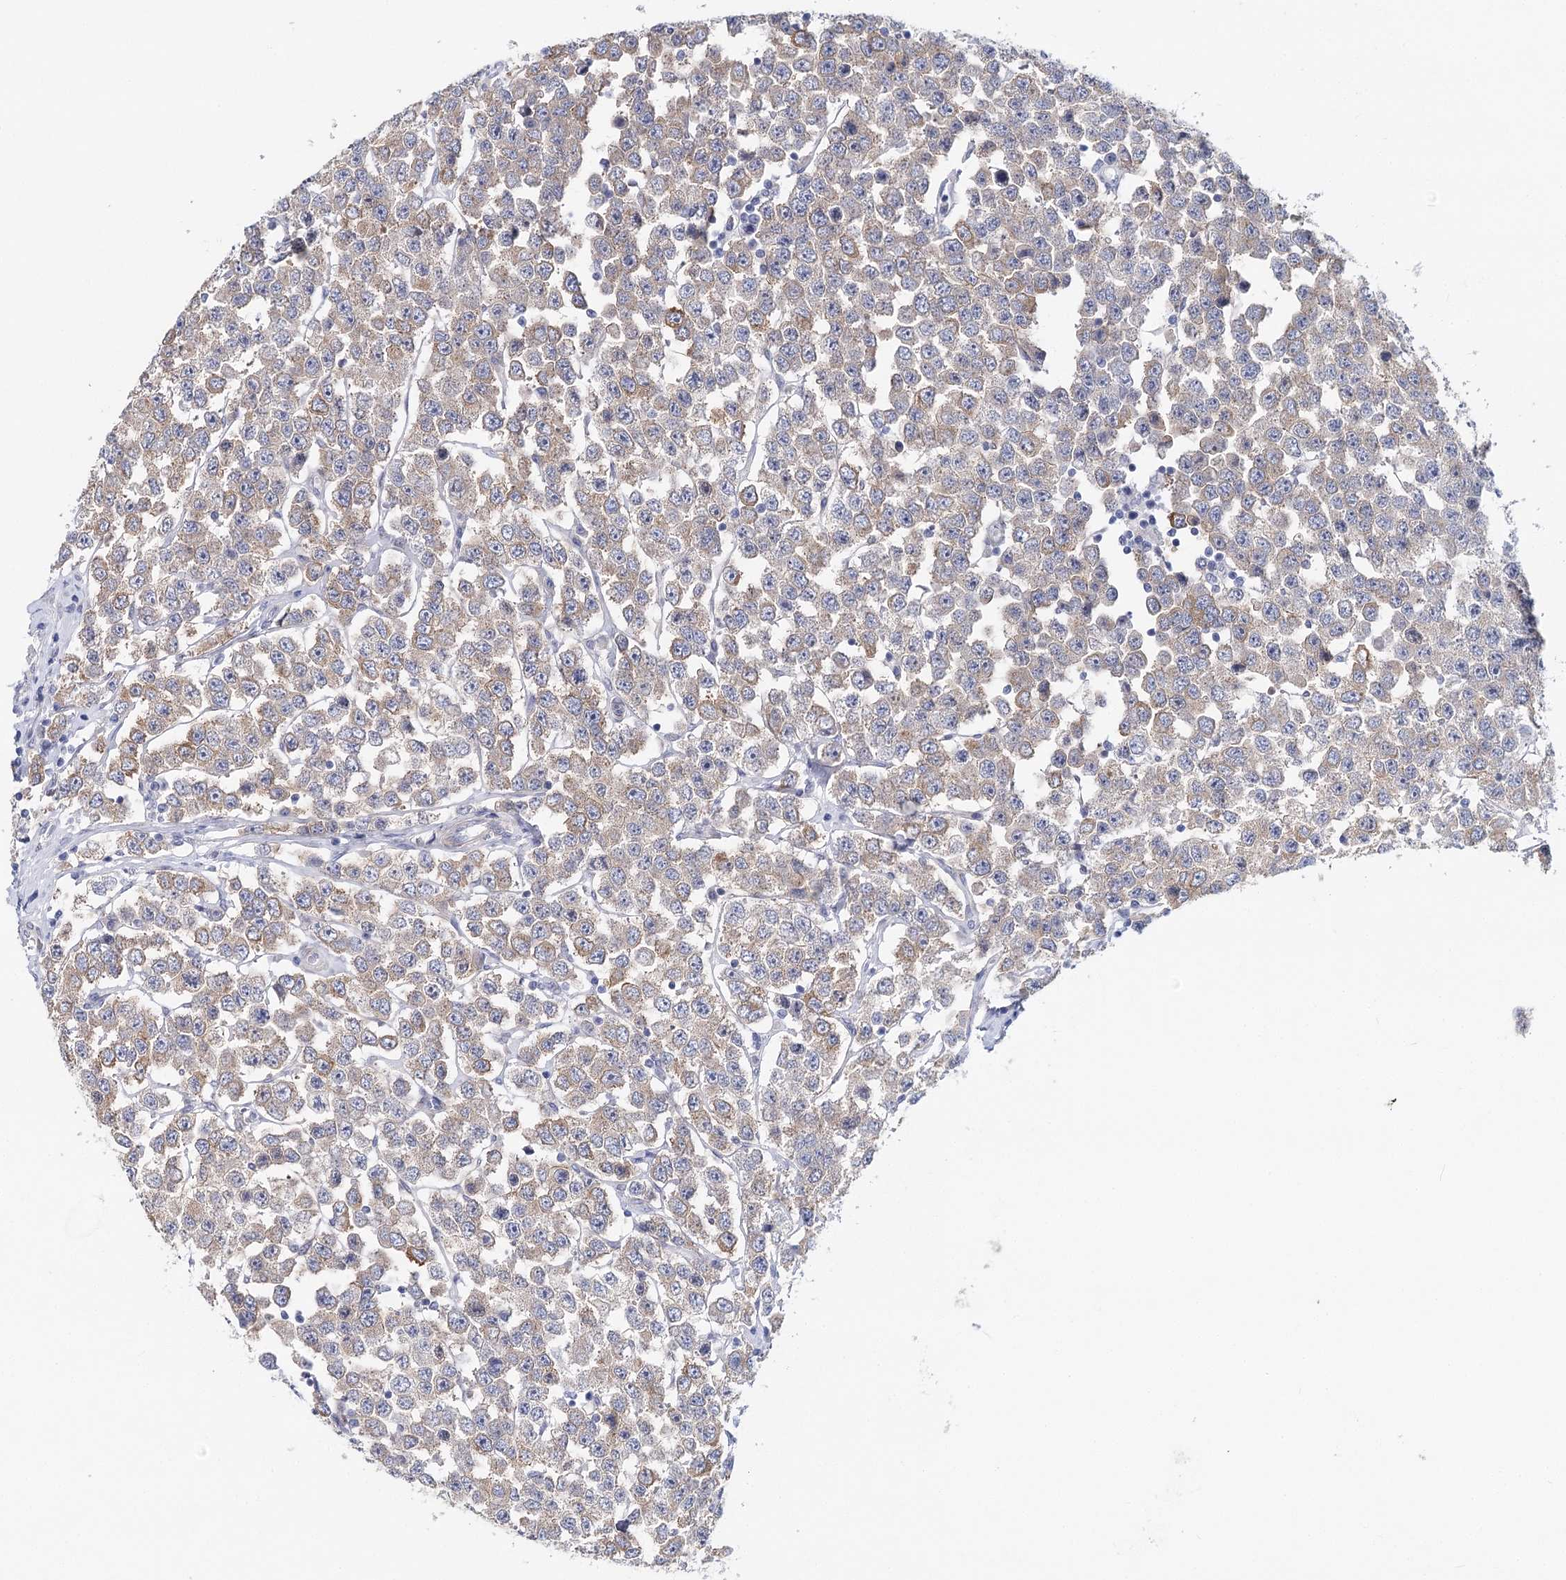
{"staining": {"intensity": "weak", "quantity": ">75%", "location": "cytoplasmic/membranous"}, "tissue": "testis cancer", "cell_type": "Tumor cells", "image_type": "cancer", "snomed": [{"axis": "morphology", "description": "Seminoma, NOS"}, {"axis": "topography", "description": "Testis"}], "caption": "Weak cytoplasmic/membranous staining for a protein is present in approximately >75% of tumor cells of testis cancer using immunohistochemistry (IHC).", "gene": "TEX12", "patient": {"sex": "male", "age": 28}}